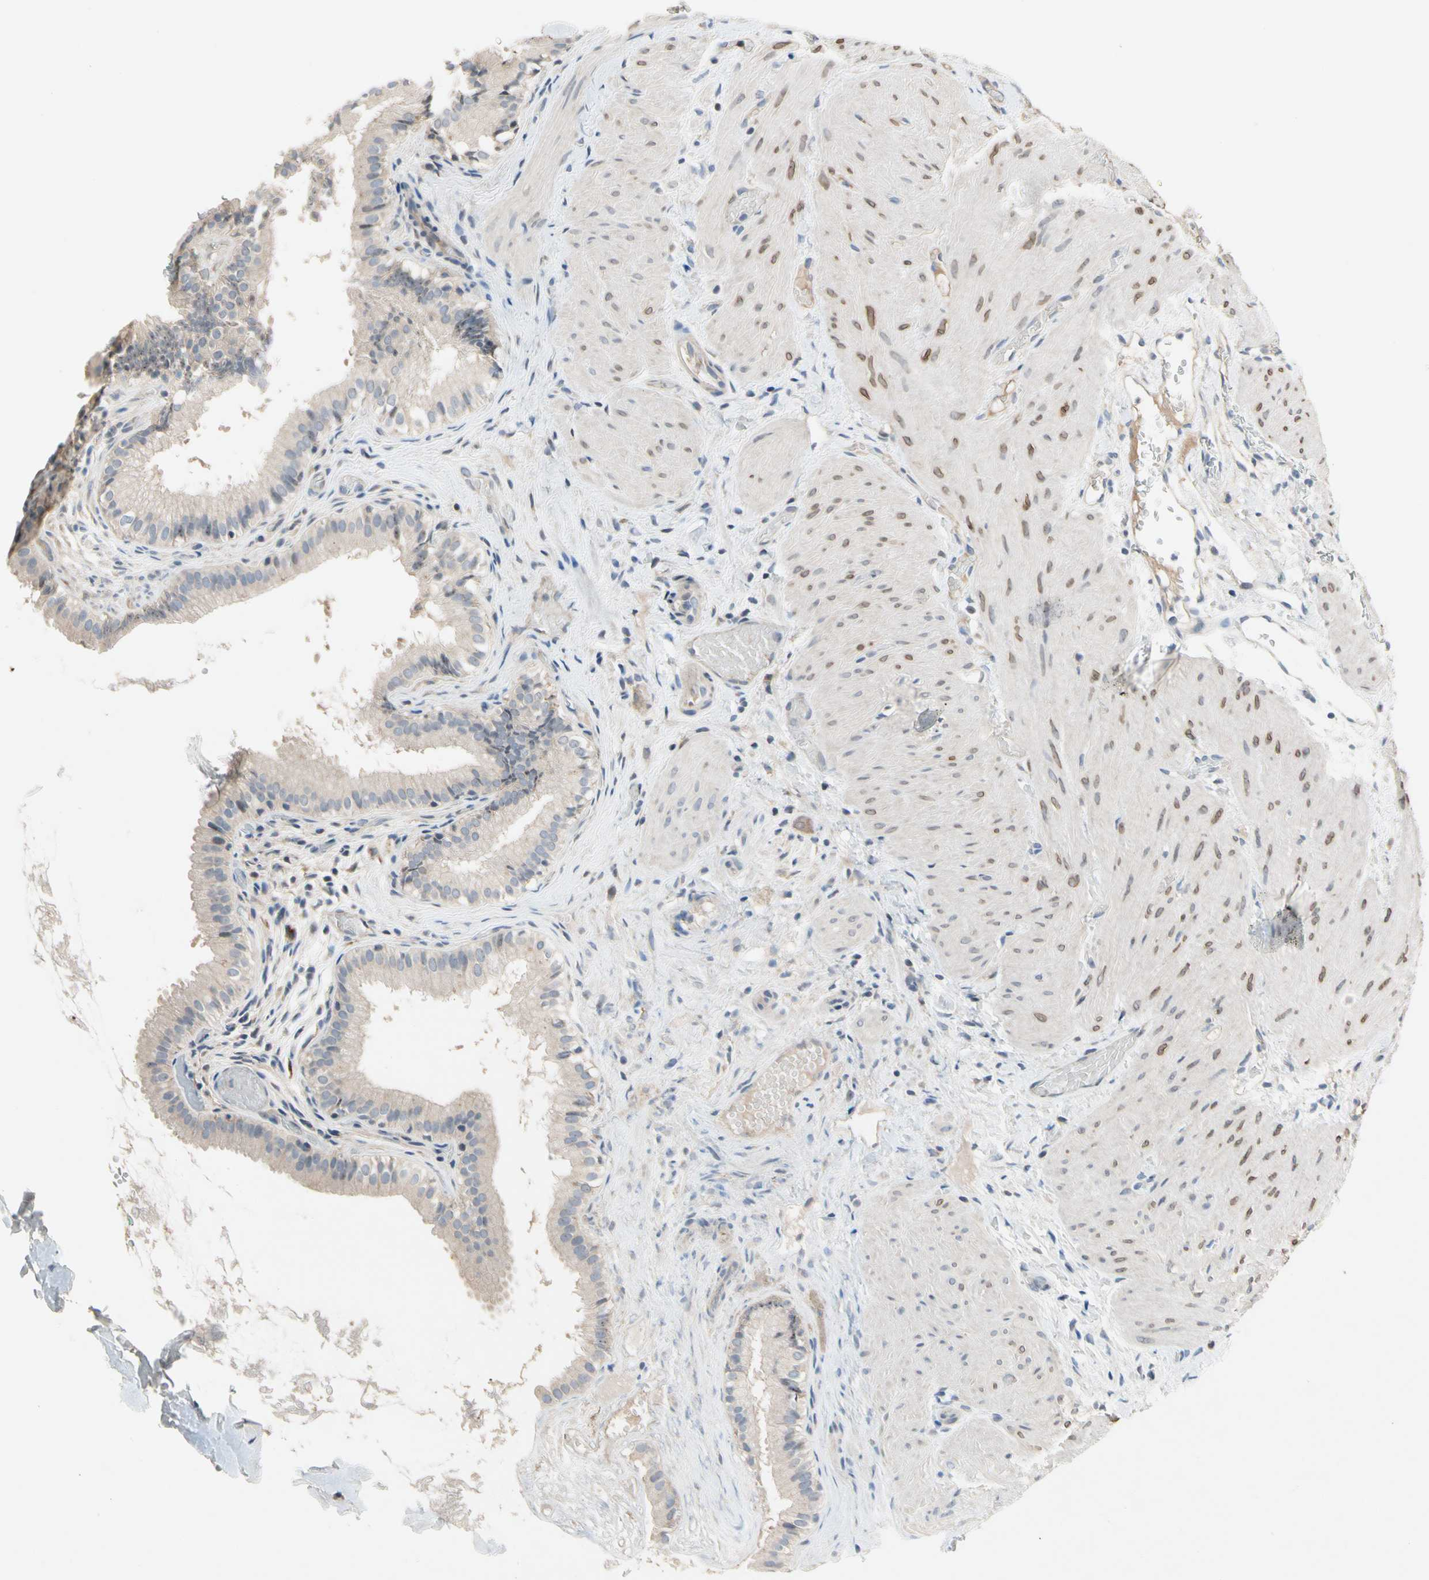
{"staining": {"intensity": "weak", "quantity": ">75%", "location": "cytoplasmic/membranous"}, "tissue": "gallbladder", "cell_type": "Glandular cells", "image_type": "normal", "snomed": [{"axis": "morphology", "description": "Normal tissue, NOS"}, {"axis": "topography", "description": "Gallbladder"}], "caption": "Protein staining reveals weak cytoplasmic/membranous positivity in approximately >75% of glandular cells in benign gallbladder.", "gene": "GAS6", "patient": {"sex": "female", "age": 26}}